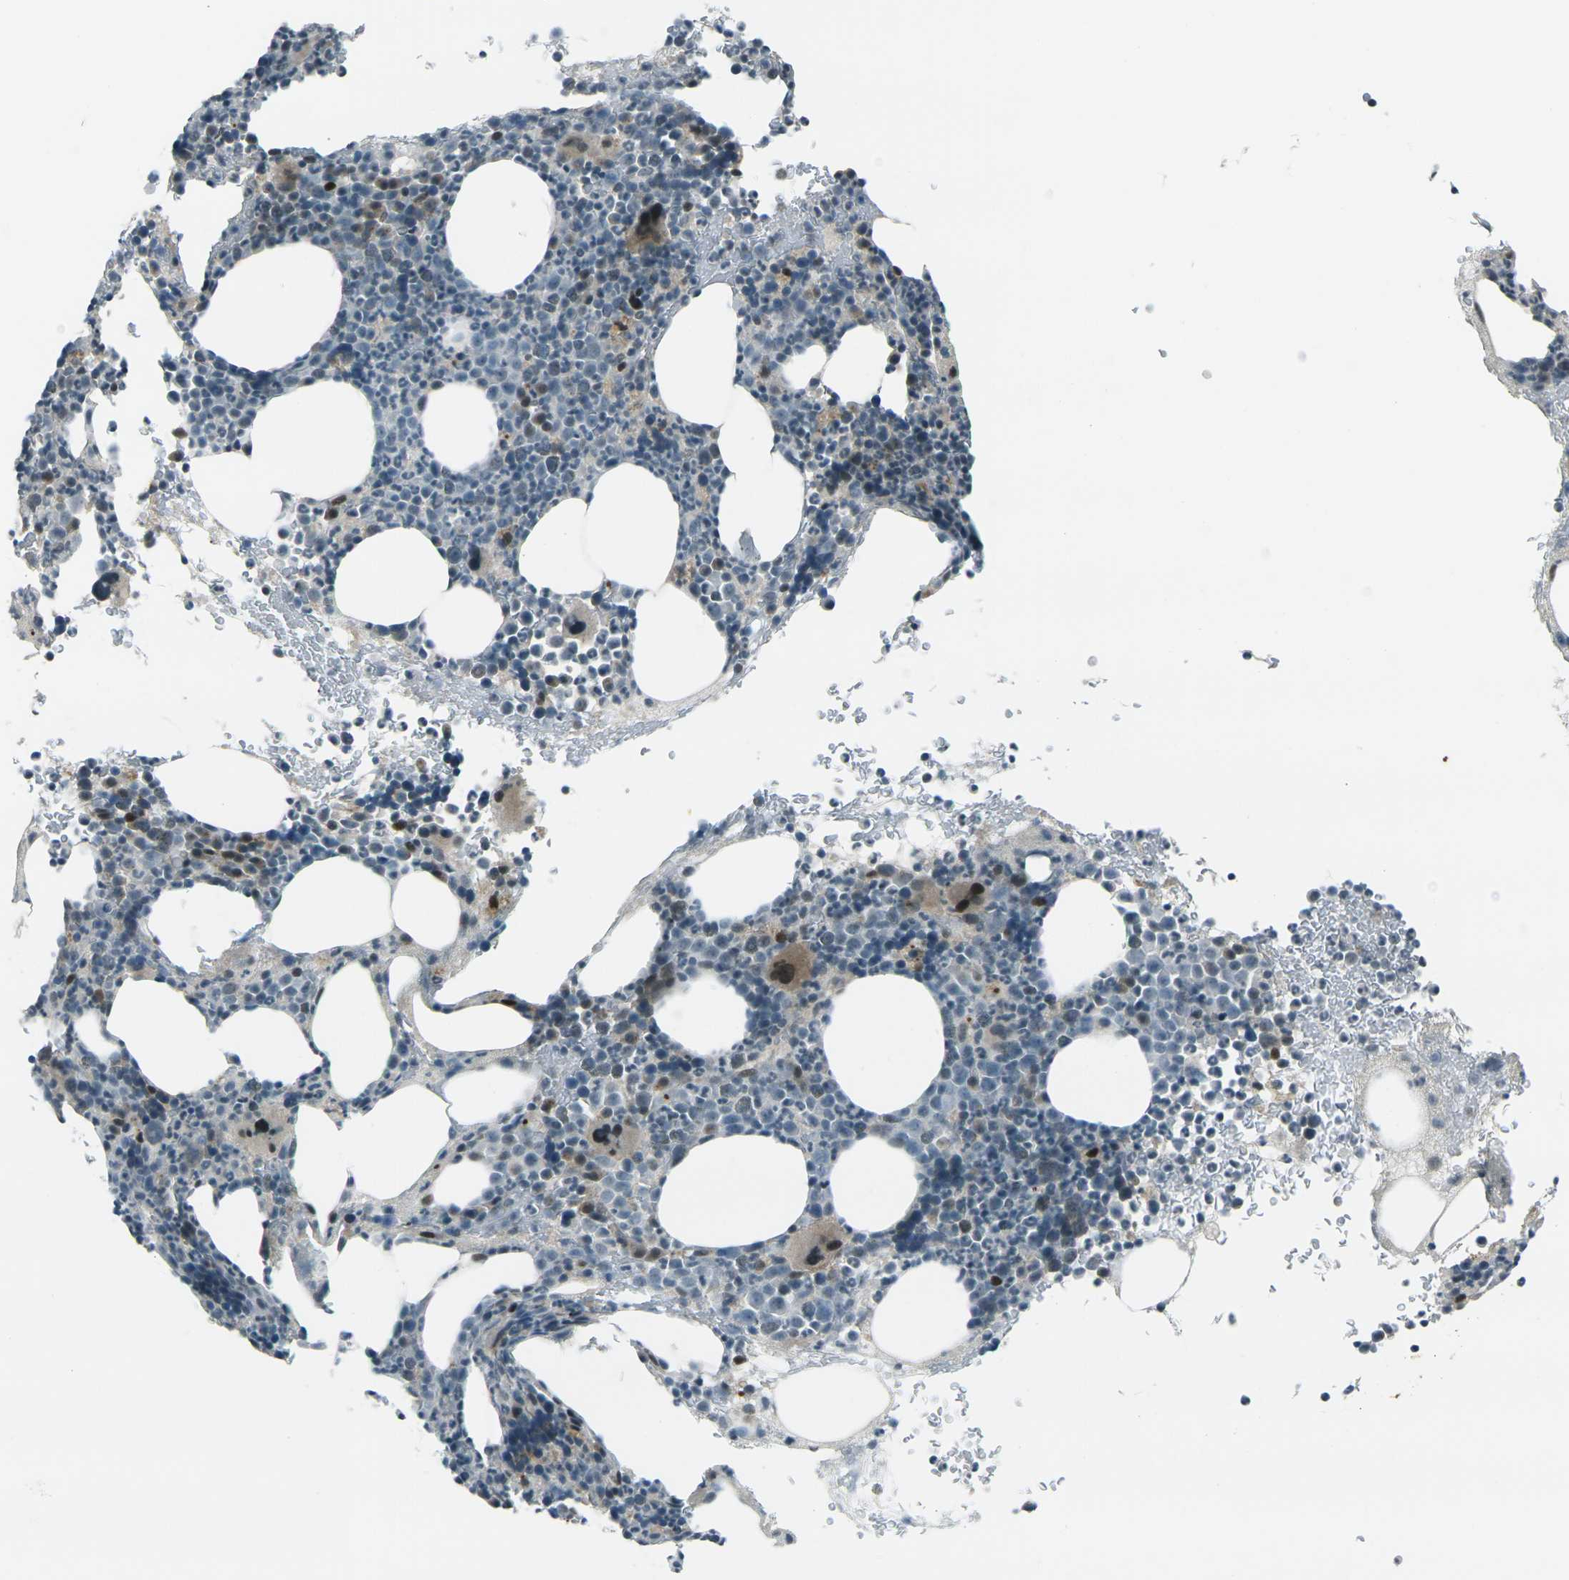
{"staining": {"intensity": "moderate", "quantity": "<25%", "location": "cytoplasmic/membranous,nuclear"}, "tissue": "bone marrow", "cell_type": "Hematopoietic cells", "image_type": "normal", "snomed": [{"axis": "morphology", "description": "Normal tissue, NOS"}, {"axis": "morphology", "description": "Inflammation, NOS"}, {"axis": "topography", "description": "Bone marrow"}], "caption": "Immunohistochemical staining of normal bone marrow demonstrates <25% levels of moderate cytoplasmic/membranous,nuclear protein positivity in approximately <25% of hematopoietic cells. The staining was performed using DAB (3,3'-diaminobenzidine) to visualize the protein expression in brown, while the nuclei were stained in blue with hematoxylin (Magnification: 20x).", "gene": "GPR19", "patient": {"sex": "male", "age": 73}}